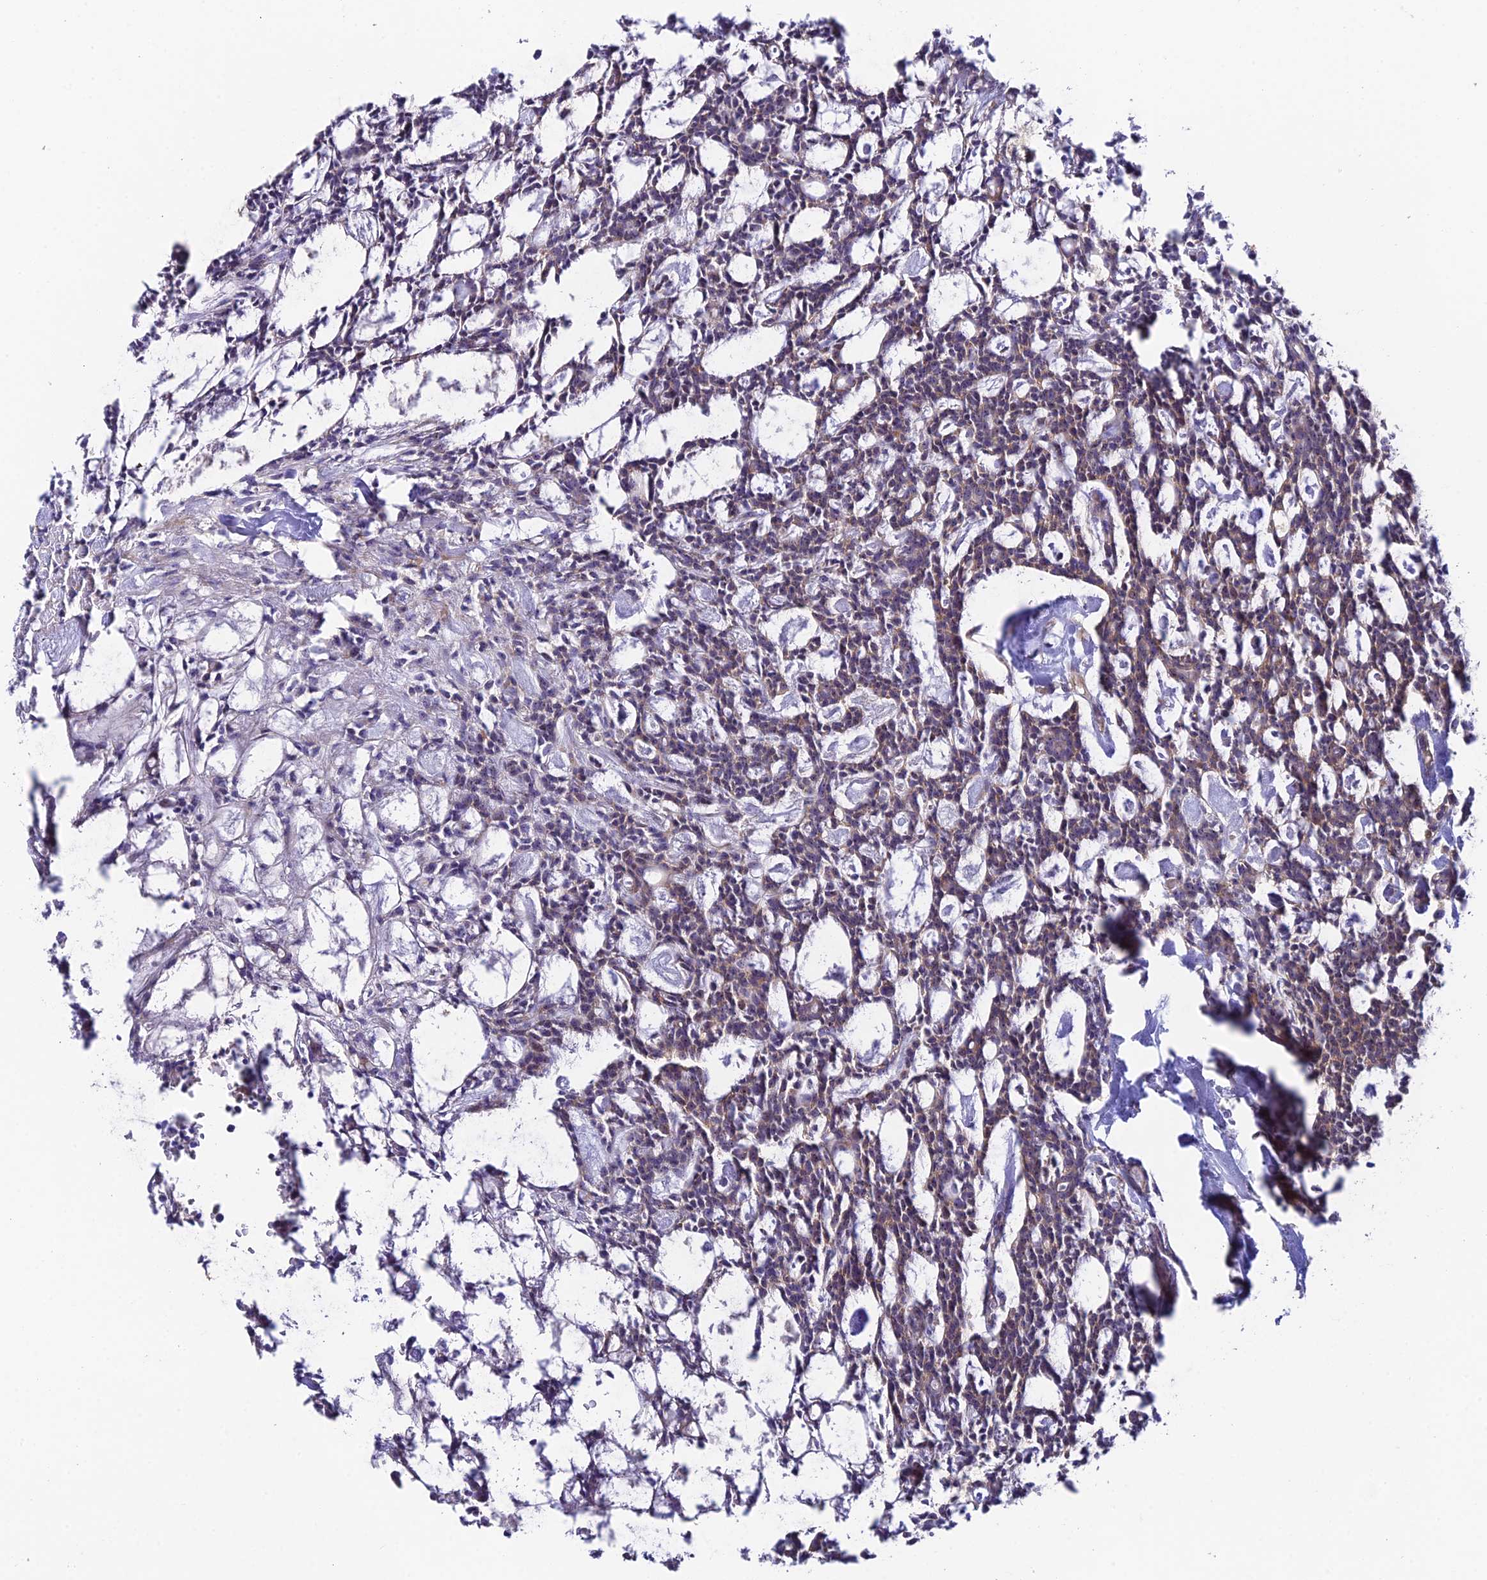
{"staining": {"intensity": "weak", "quantity": ">75%", "location": "cytoplasmic/membranous"}, "tissue": "head and neck cancer", "cell_type": "Tumor cells", "image_type": "cancer", "snomed": [{"axis": "morphology", "description": "Adenocarcinoma, NOS"}, {"axis": "topography", "description": "Salivary gland"}, {"axis": "topography", "description": "Head-Neck"}], "caption": "Head and neck cancer (adenocarcinoma) stained with DAB IHC exhibits low levels of weak cytoplasmic/membranous expression in approximately >75% of tumor cells. (brown staining indicates protein expression, while blue staining denotes nuclei).", "gene": "DUSP29", "patient": {"sex": "male", "age": 55}}